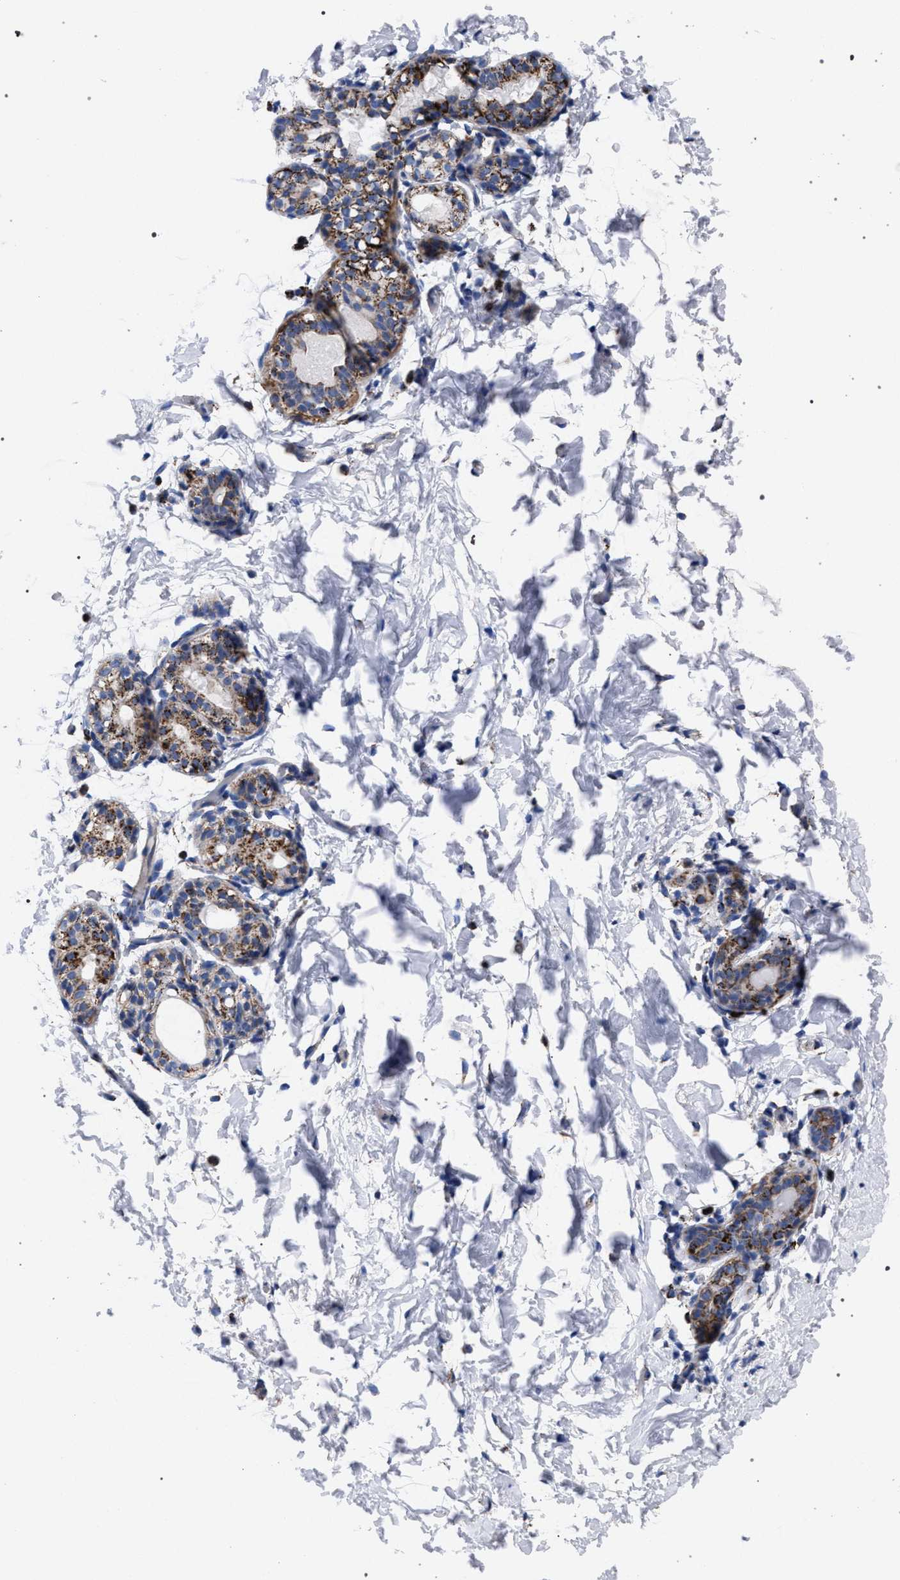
{"staining": {"intensity": "weak", "quantity": "25%-75%", "location": "cytoplasmic/membranous"}, "tissue": "breast", "cell_type": "Adipocytes", "image_type": "normal", "snomed": [{"axis": "morphology", "description": "Normal tissue, NOS"}, {"axis": "topography", "description": "Breast"}], "caption": "Immunohistochemical staining of normal human breast reveals low levels of weak cytoplasmic/membranous staining in approximately 25%-75% of adipocytes.", "gene": "ACADS", "patient": {"sex": "female", "age": 62}}